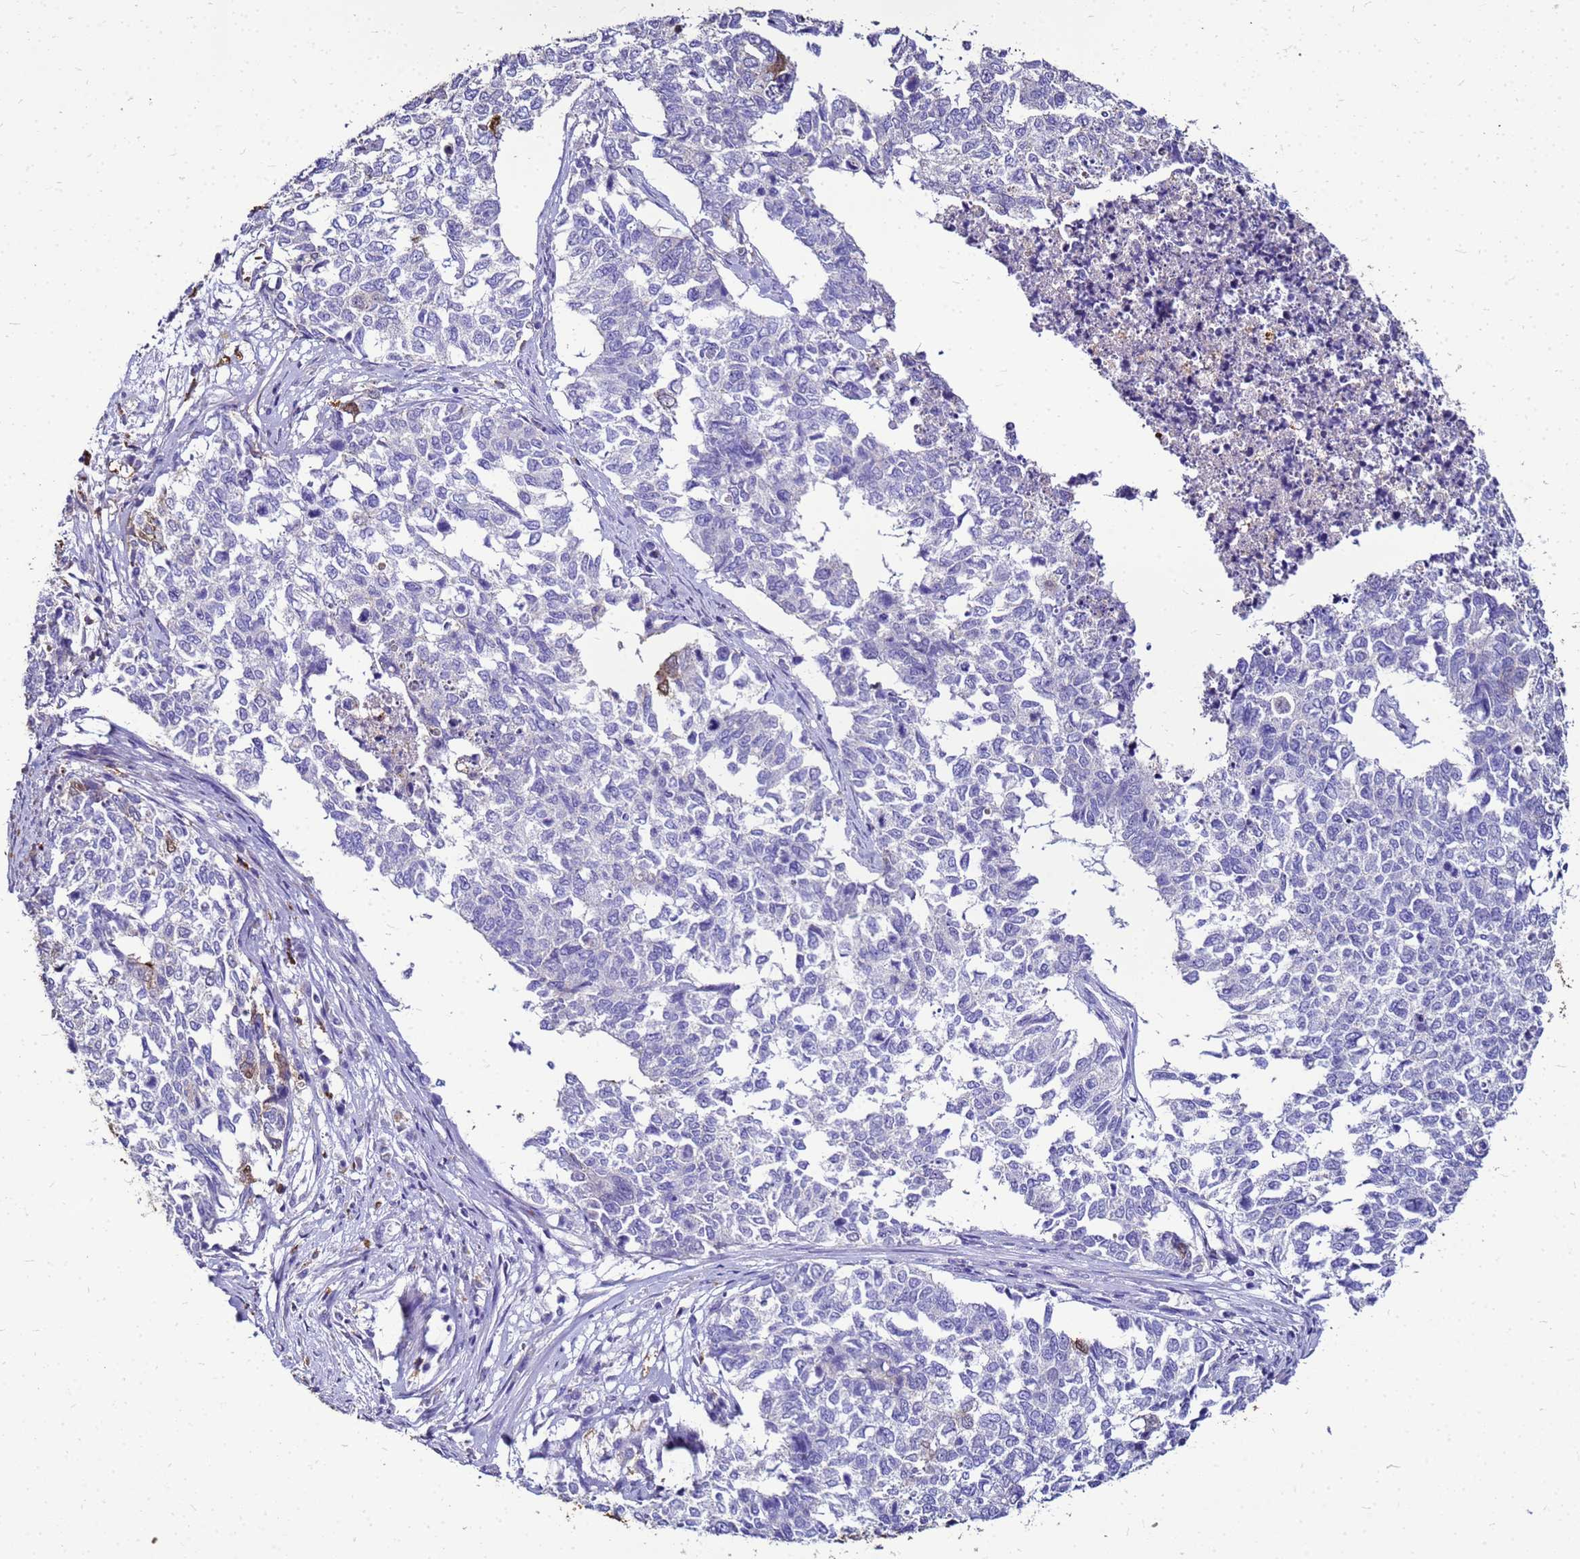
{"staining": {"intensity": "negative", "quantity": "none", "location": "none"}, "tissue": "cervical cancer", "cell_type": "Tumor cells", "image_type": "cancer", "snomed": [{"axis": "morphology", "description": "Squamous cell carcinoma, NOS"}, {"axis": "topography", "description": "Cervix"}], "caption": "This is an immunohistochemistry micrograph of cervical cancer (squamous cell carcinoma). There is no positivity in tumor cells.", "gene": "S100A2", "patient": {"sex": "female", "age": 63}}